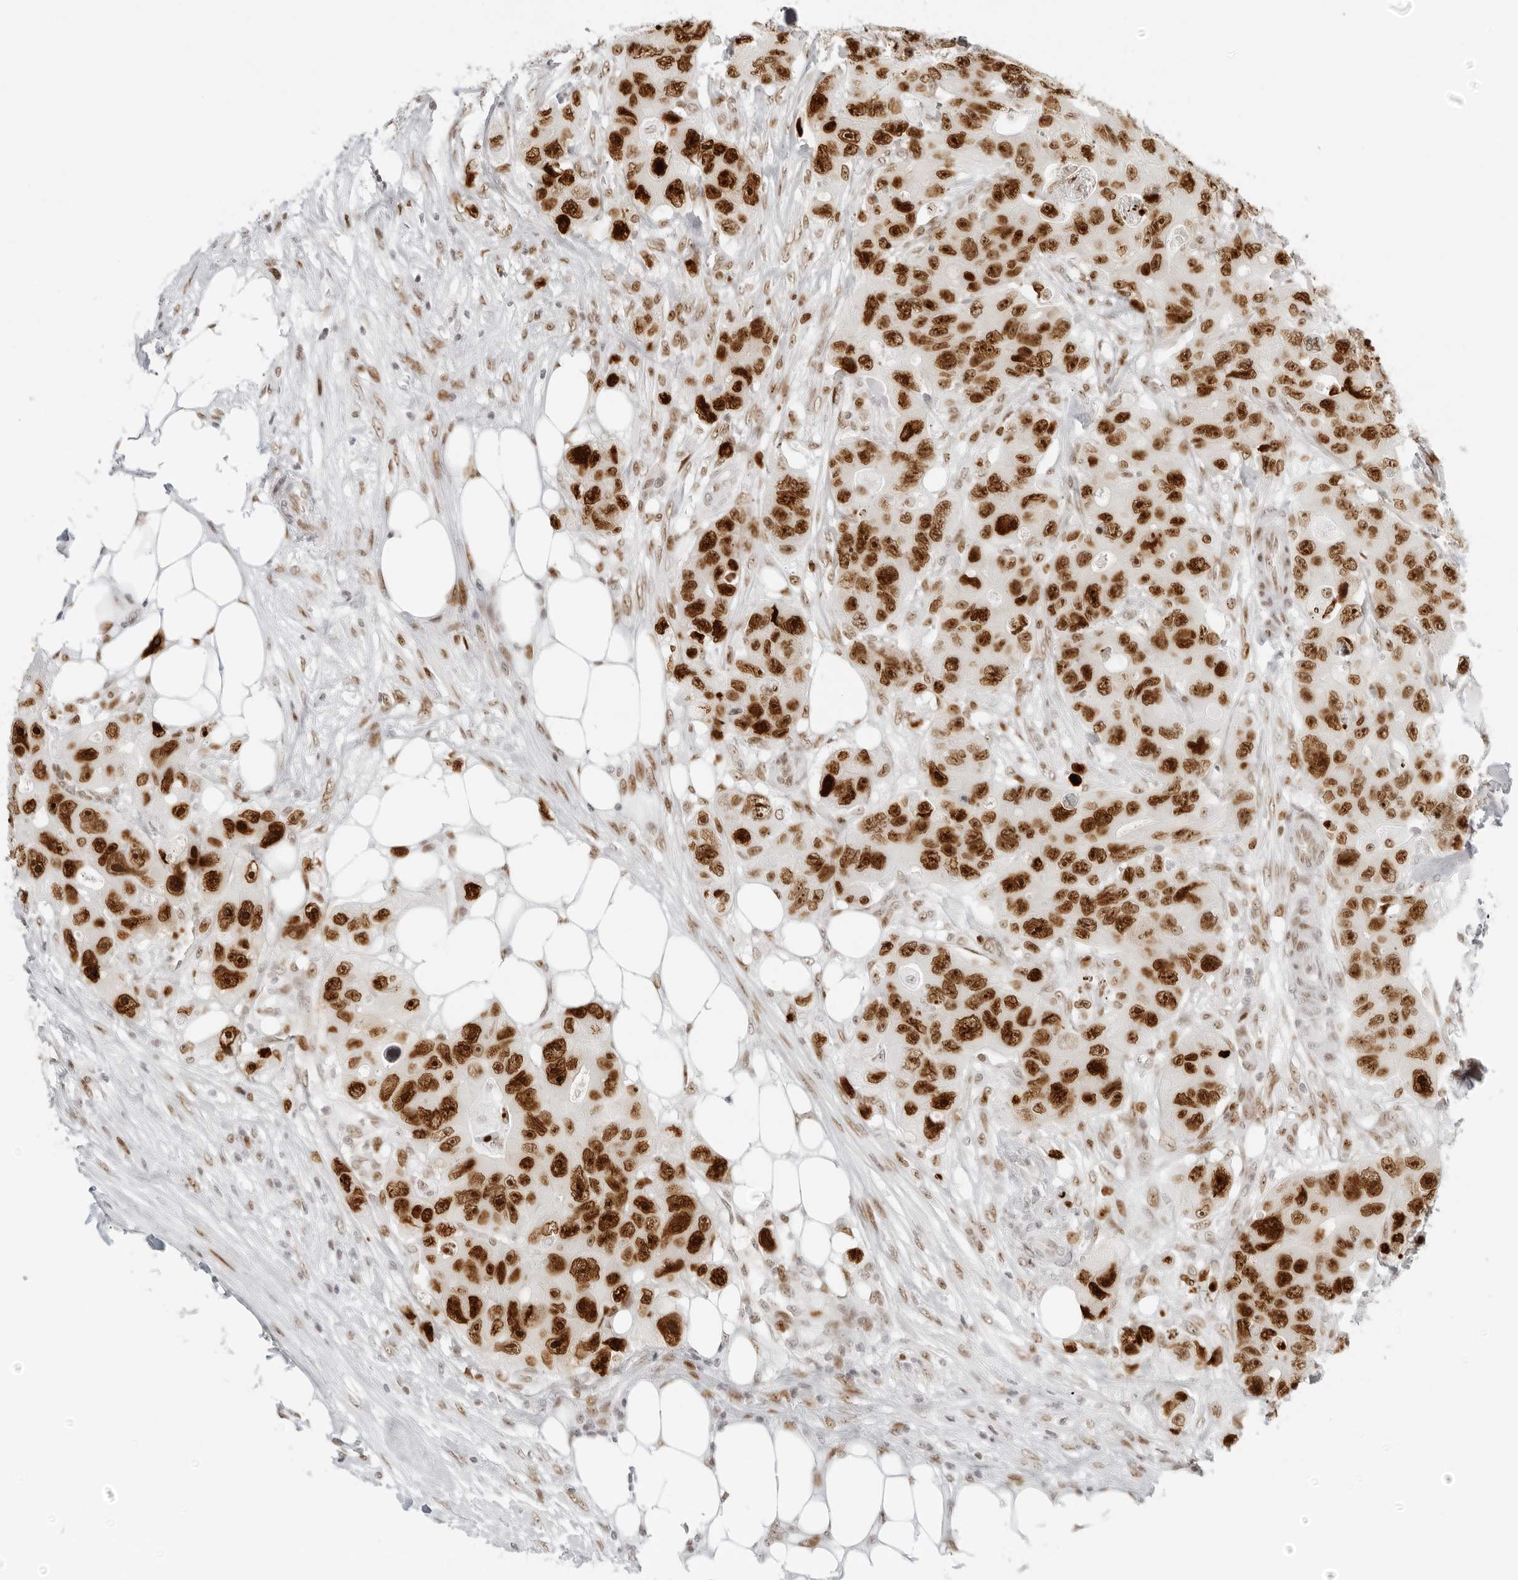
{"staining": {"intensity": "strong", "quantity": ">75%", "location": "nuclear"}, "tissue": "colorectal cancer", "cell_type": "Tumor cells", "image_type": "cancer", "snomed": [{"axis": "morphology", "description": "Adenocarcinoma, NOS"}, {"axis": "topography", "description": "Colon"}], "caption": "High-magnification brightfield microscopy of colorectal cancer (adenocarcinoma) stained with DAB (brown) and counterstained with hematoxylin (blue). tumor cells exhibit strong nuclear staining is seen in about>75% of cells. Using DAB (brown) and hematoxylin (blue) stains, captured at high magnification using brightfield microscopy.", "gene": "RCC1", "patient": {"sex": "female", "age": 46}}